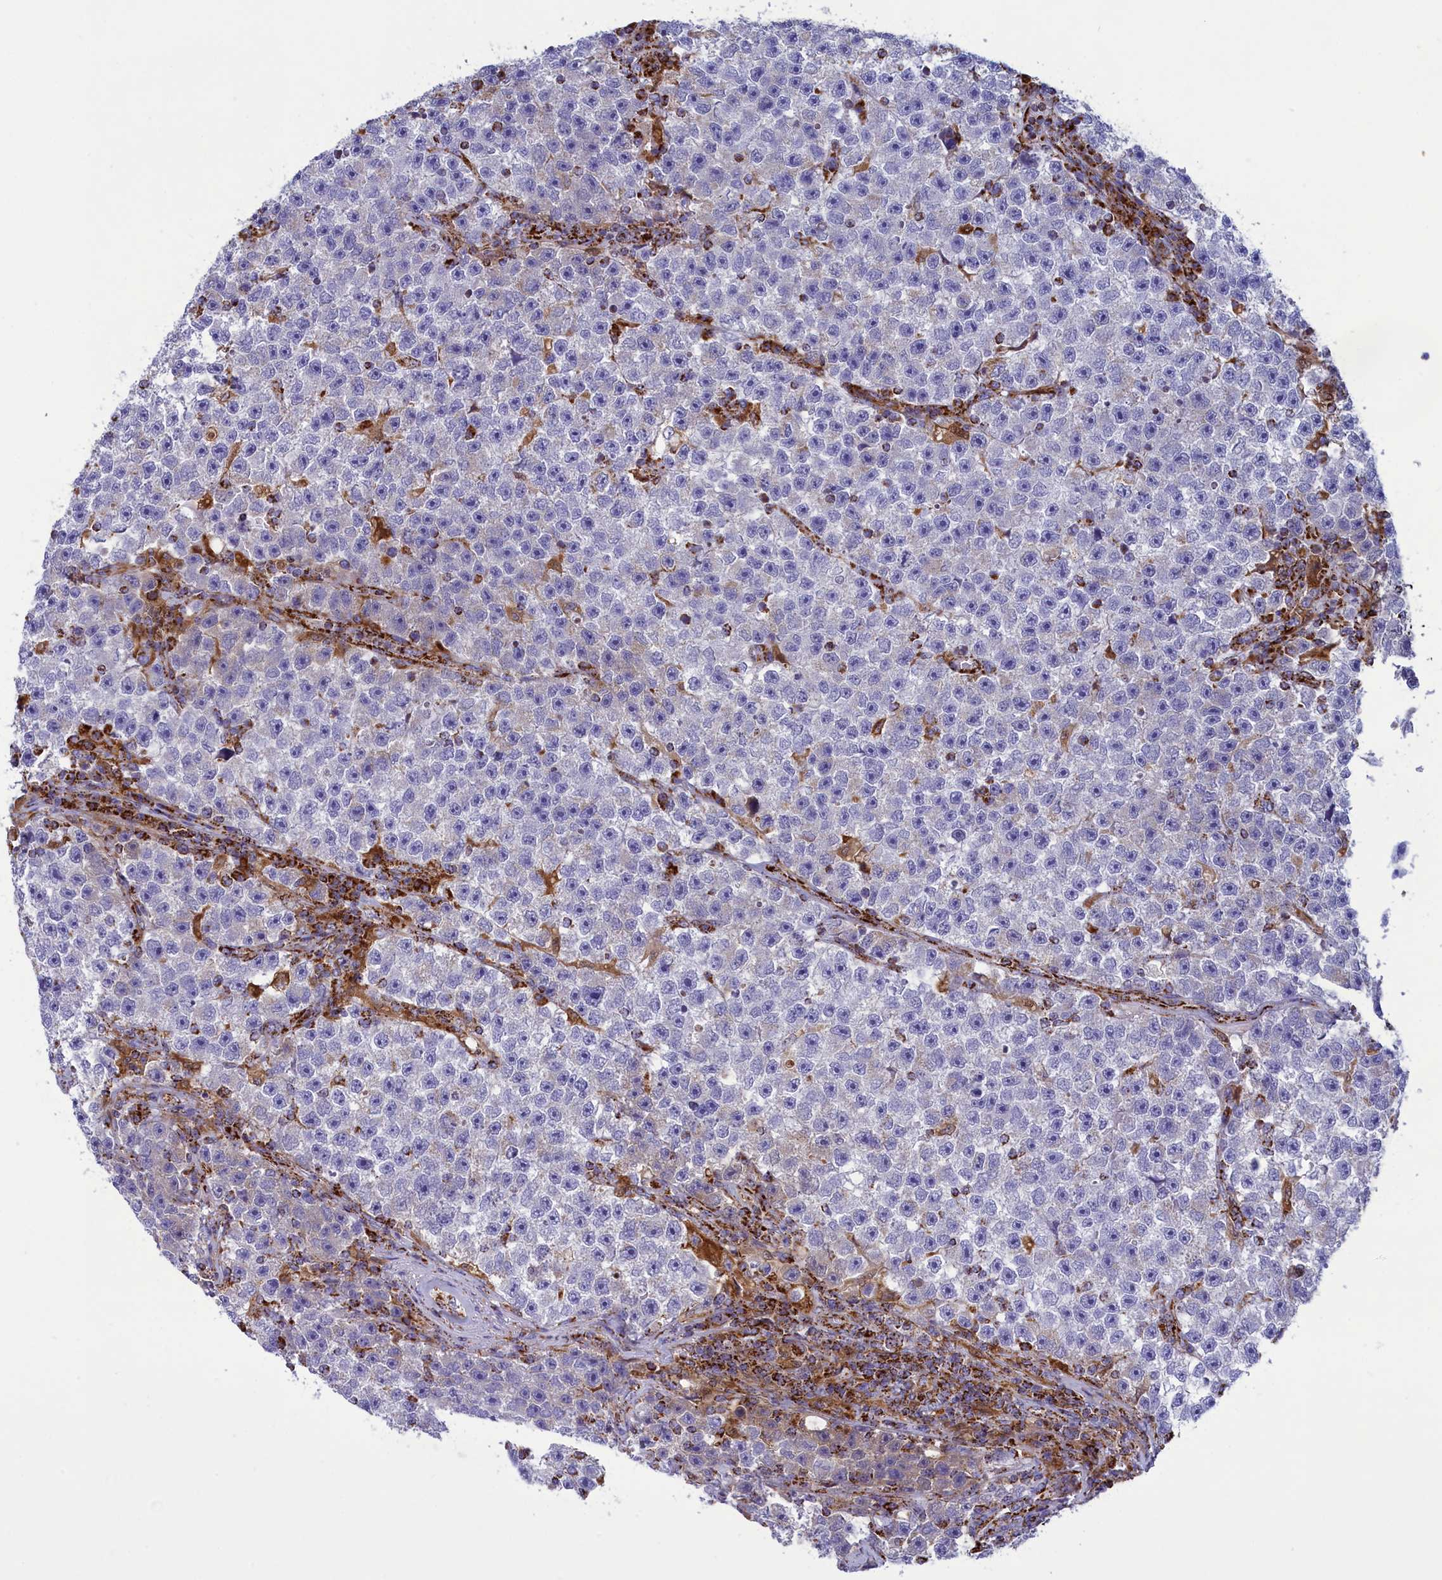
{"staining": {"intensity": "negative", "quantity": "none", "location": "none"}, "tissue": "testis cancer", "cell_type": "Tumor cells", "image_type": "cancer", "snomed": [{"axis": "morphology", "description": "Seminoma, NOS"}, {"axis": "topography", "description": "Testis"}], "caption": "This is a image of immunohistochemistry staining of testis seminoma, which shows no expression in tumor cells.", "gene": "ISOC2", "patient": {"sex": "male", "age": 22}}